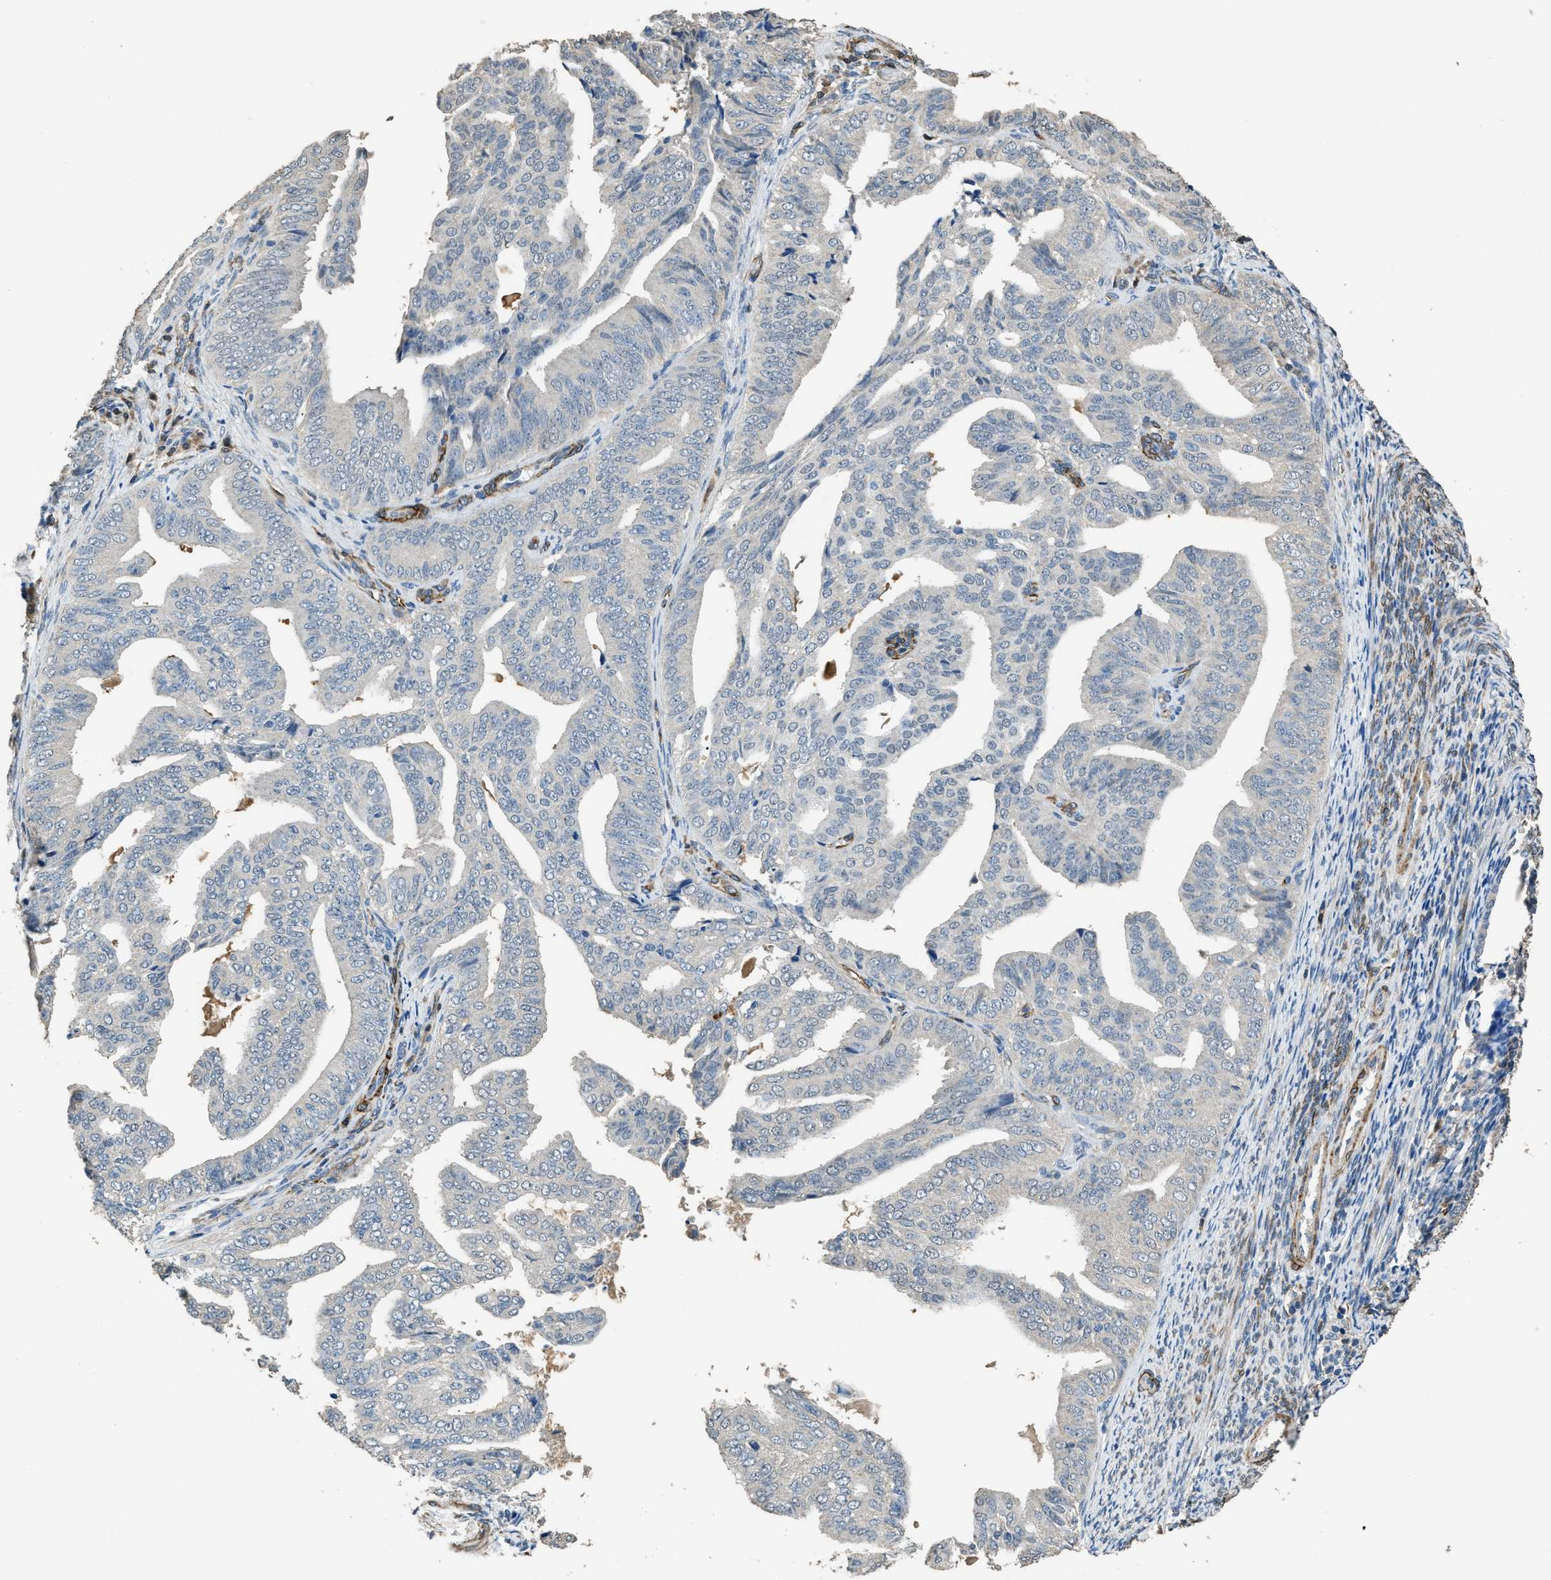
{"staining": {"intensity": "negative", "quantity": "none", "location": "none"}, "tissue": "endometrial cancer", "cell_type": "Tumor cells", "image_type": "cancer", "snomed": [{"axis": "morphology", "description": "Adenocarcinoma, NOS"}, {"axis": "topography", "description": "Endometrium"}], "caption": "This is an IHC micrograph of human endometrial cancer (adenocarcinoma). There is no staining in tumor cells.", "gene": "SYNM", "patient": {"sex": "female", "age": 58}}